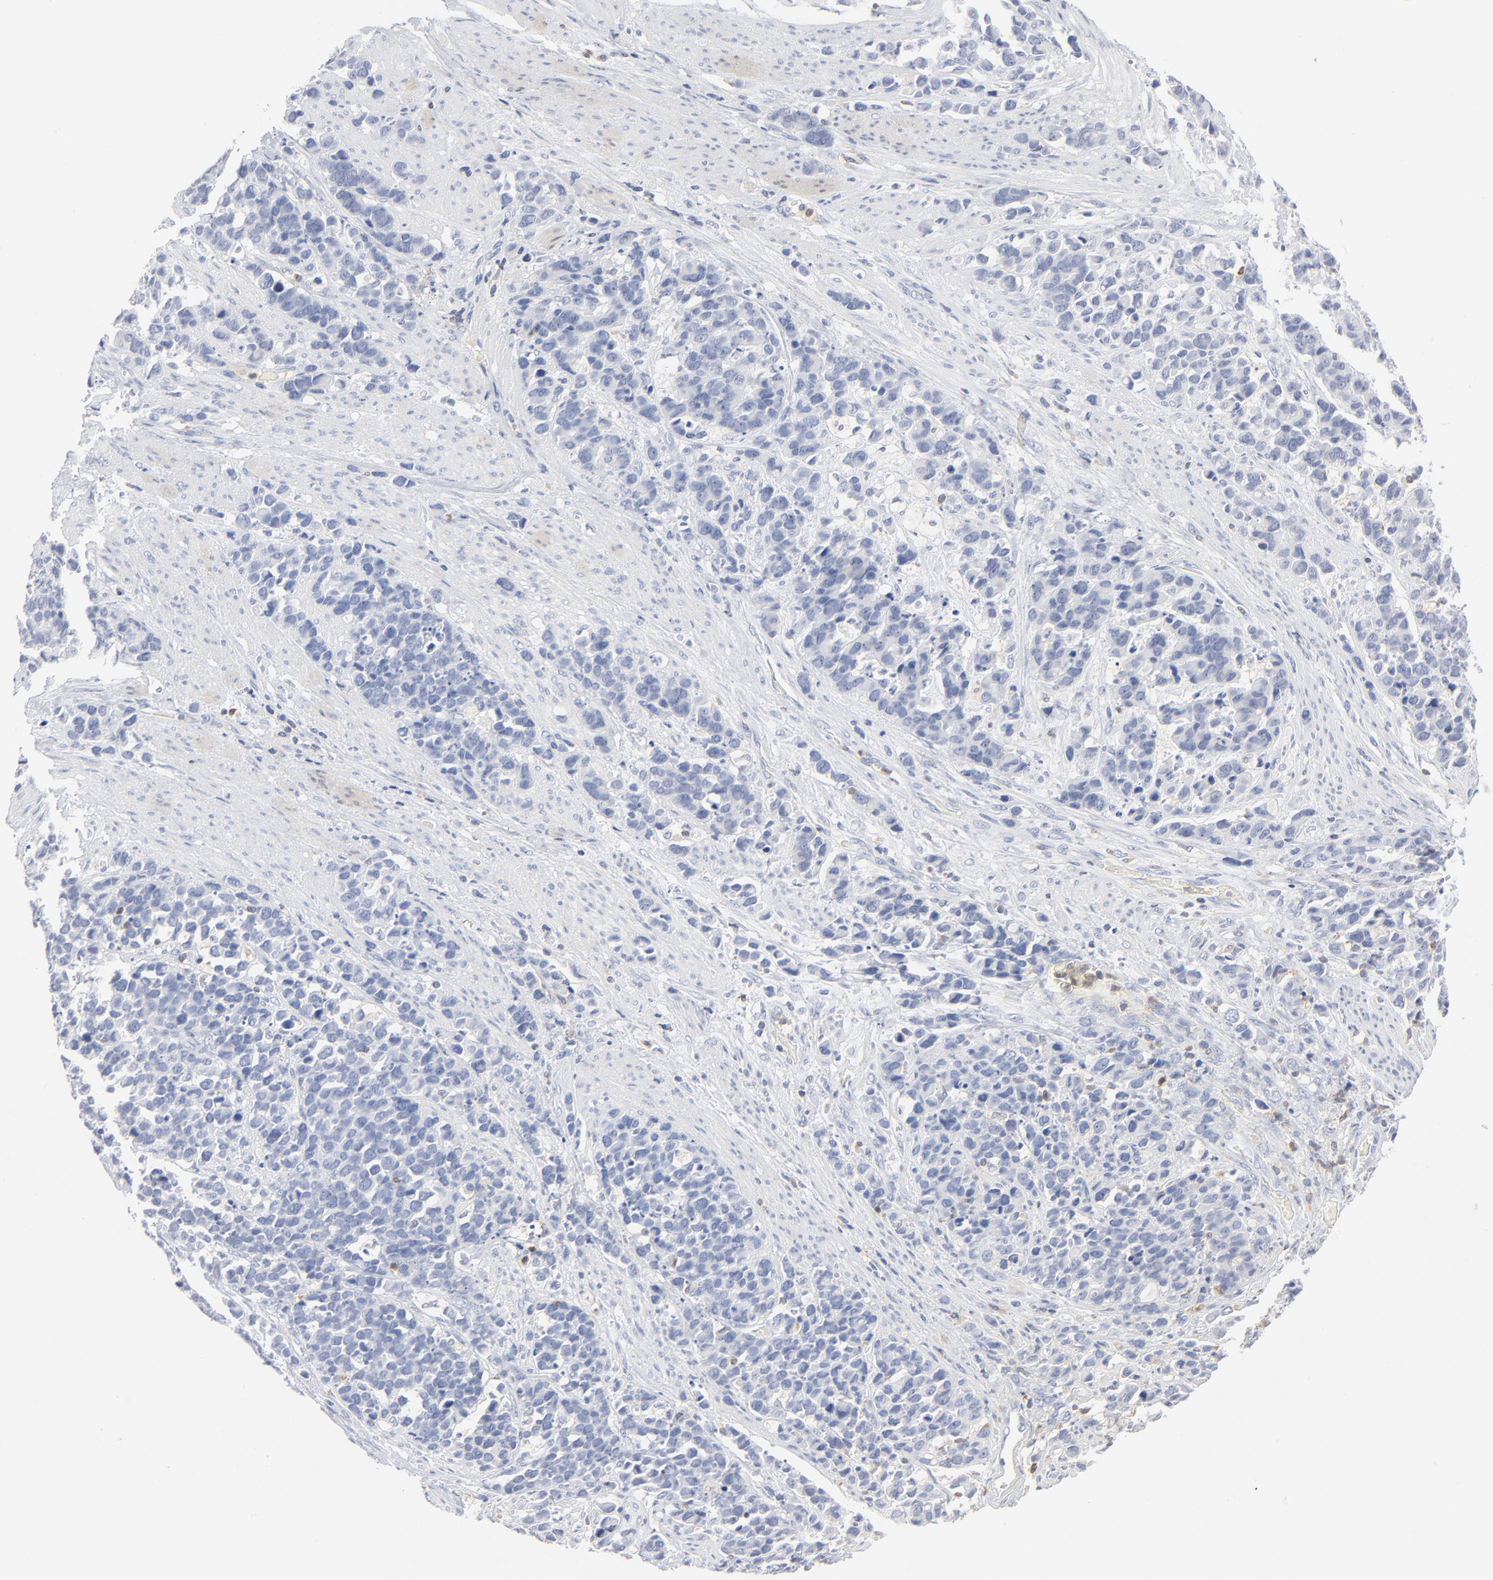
{"staining": {"intensity": "negative", "quantity": "none", "location": "none"}, "tissue": "stomach cancer", "cell_type": "Tumor cells", "image_type": "cancer", "snomed": [{"axis": "morphology", "description": "Adenocarcinoma, NOS"}, {"axis": "topography", "description": "Stomach, upper"}], "caption": "DAB (3,3'-diaminobenzidine) immunohistochemical staining of human stomach adenocarcinoma reveals no significant positivity in tumor cells. (DAB IHC visualized using brightfield microscopy, high magnification).", "gene": "PTK2B", "patient": {"sex": "male", "age": 71}}